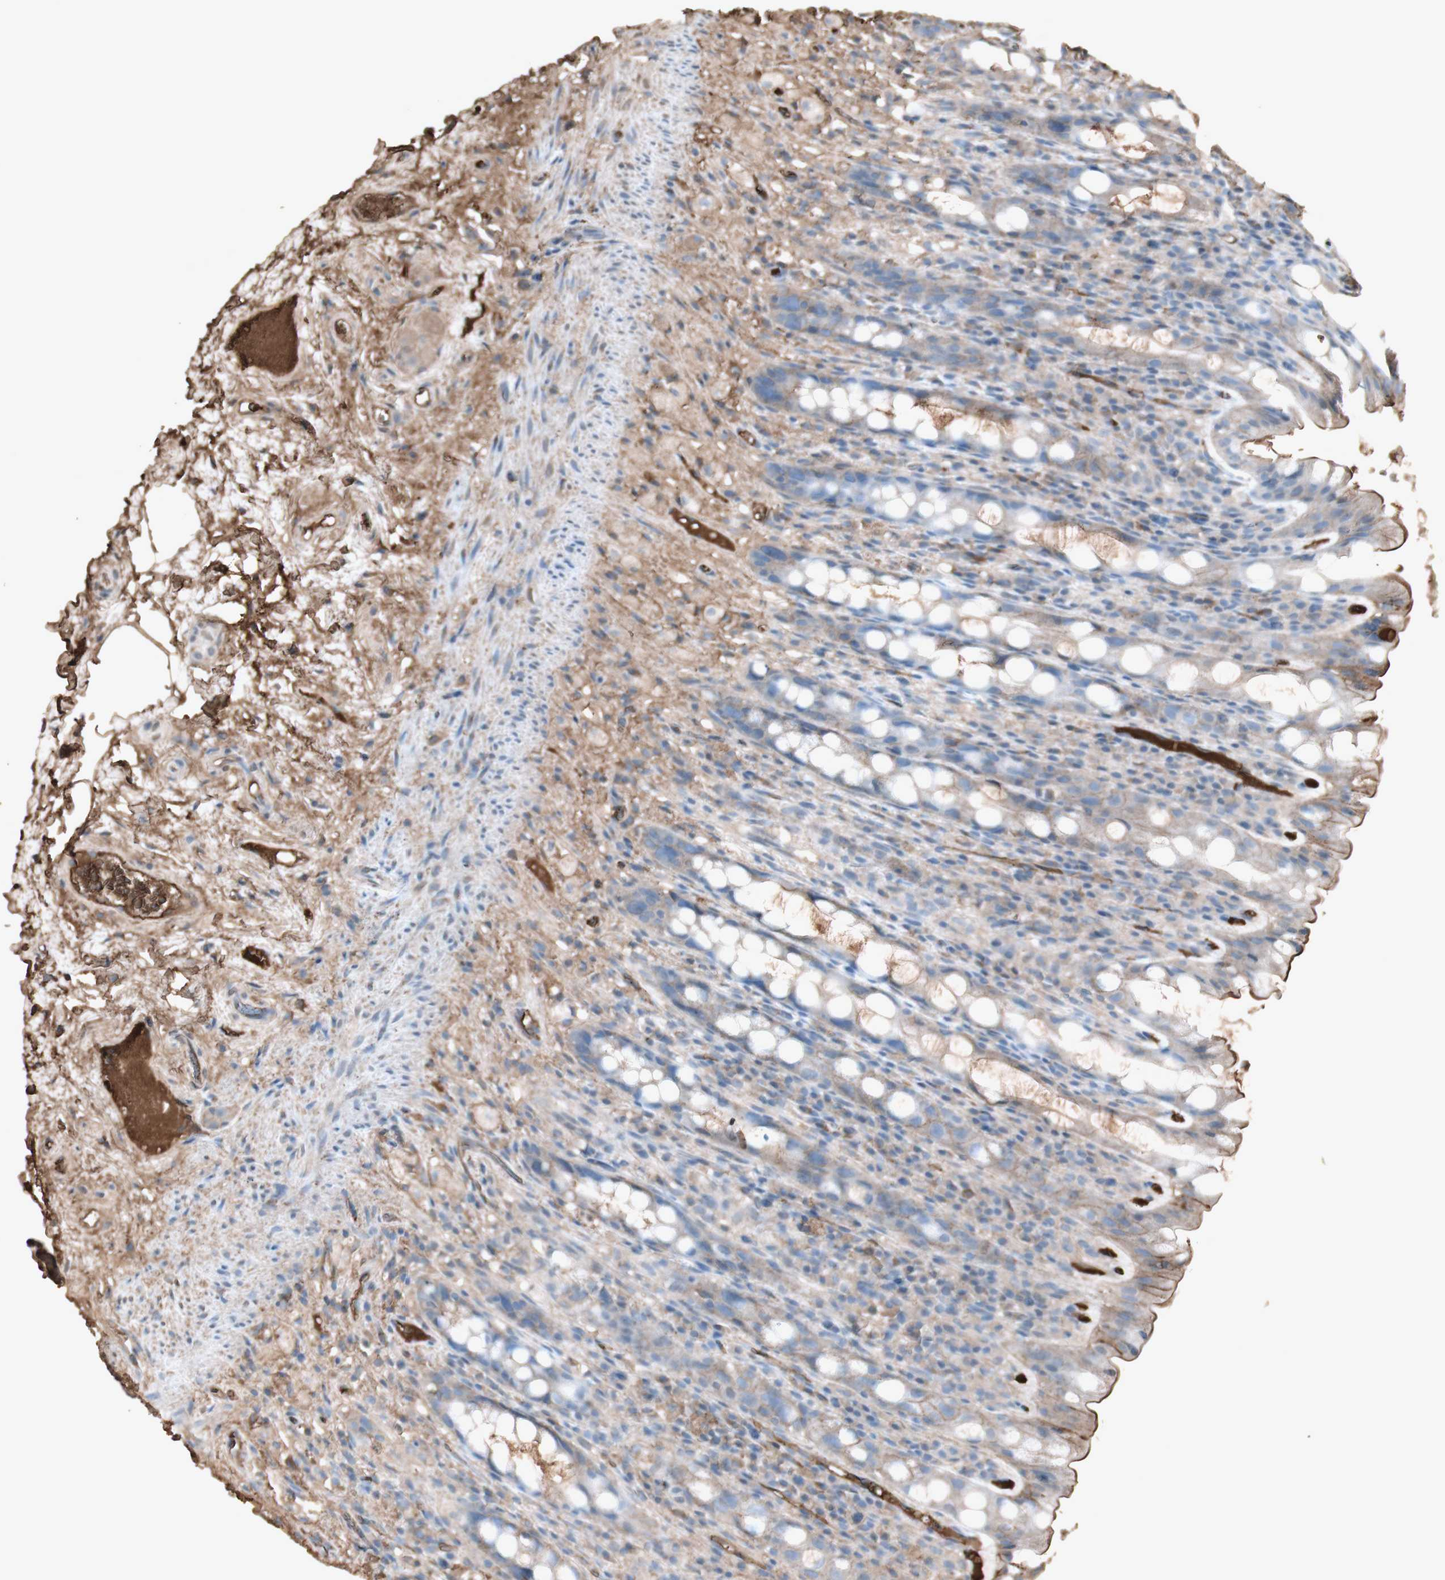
{"staining": {"intensity": "weak", "quantity": "25%-75%", "location": "cytoplasmic/membranous"}, "tissue": "rectum", "cell_type": "Glandular cells", "image_type": "normal", "snomed": [{"axis": "morphology", "description": "Normal tissue, NOS"}, {"axis": "topography", "description": "Rectum"}], "caption": "A low amount of weak cytoplasmic/membranous positivity is appreciated in about 25%-75% of glandular cells in normal rectum. (Stains: DAB in brown, nuclei in blue, Microscopy: brightfield microscopy at high magnification).", "gene": "MMP14", "patient": {"sex": "male", "age": 44}}